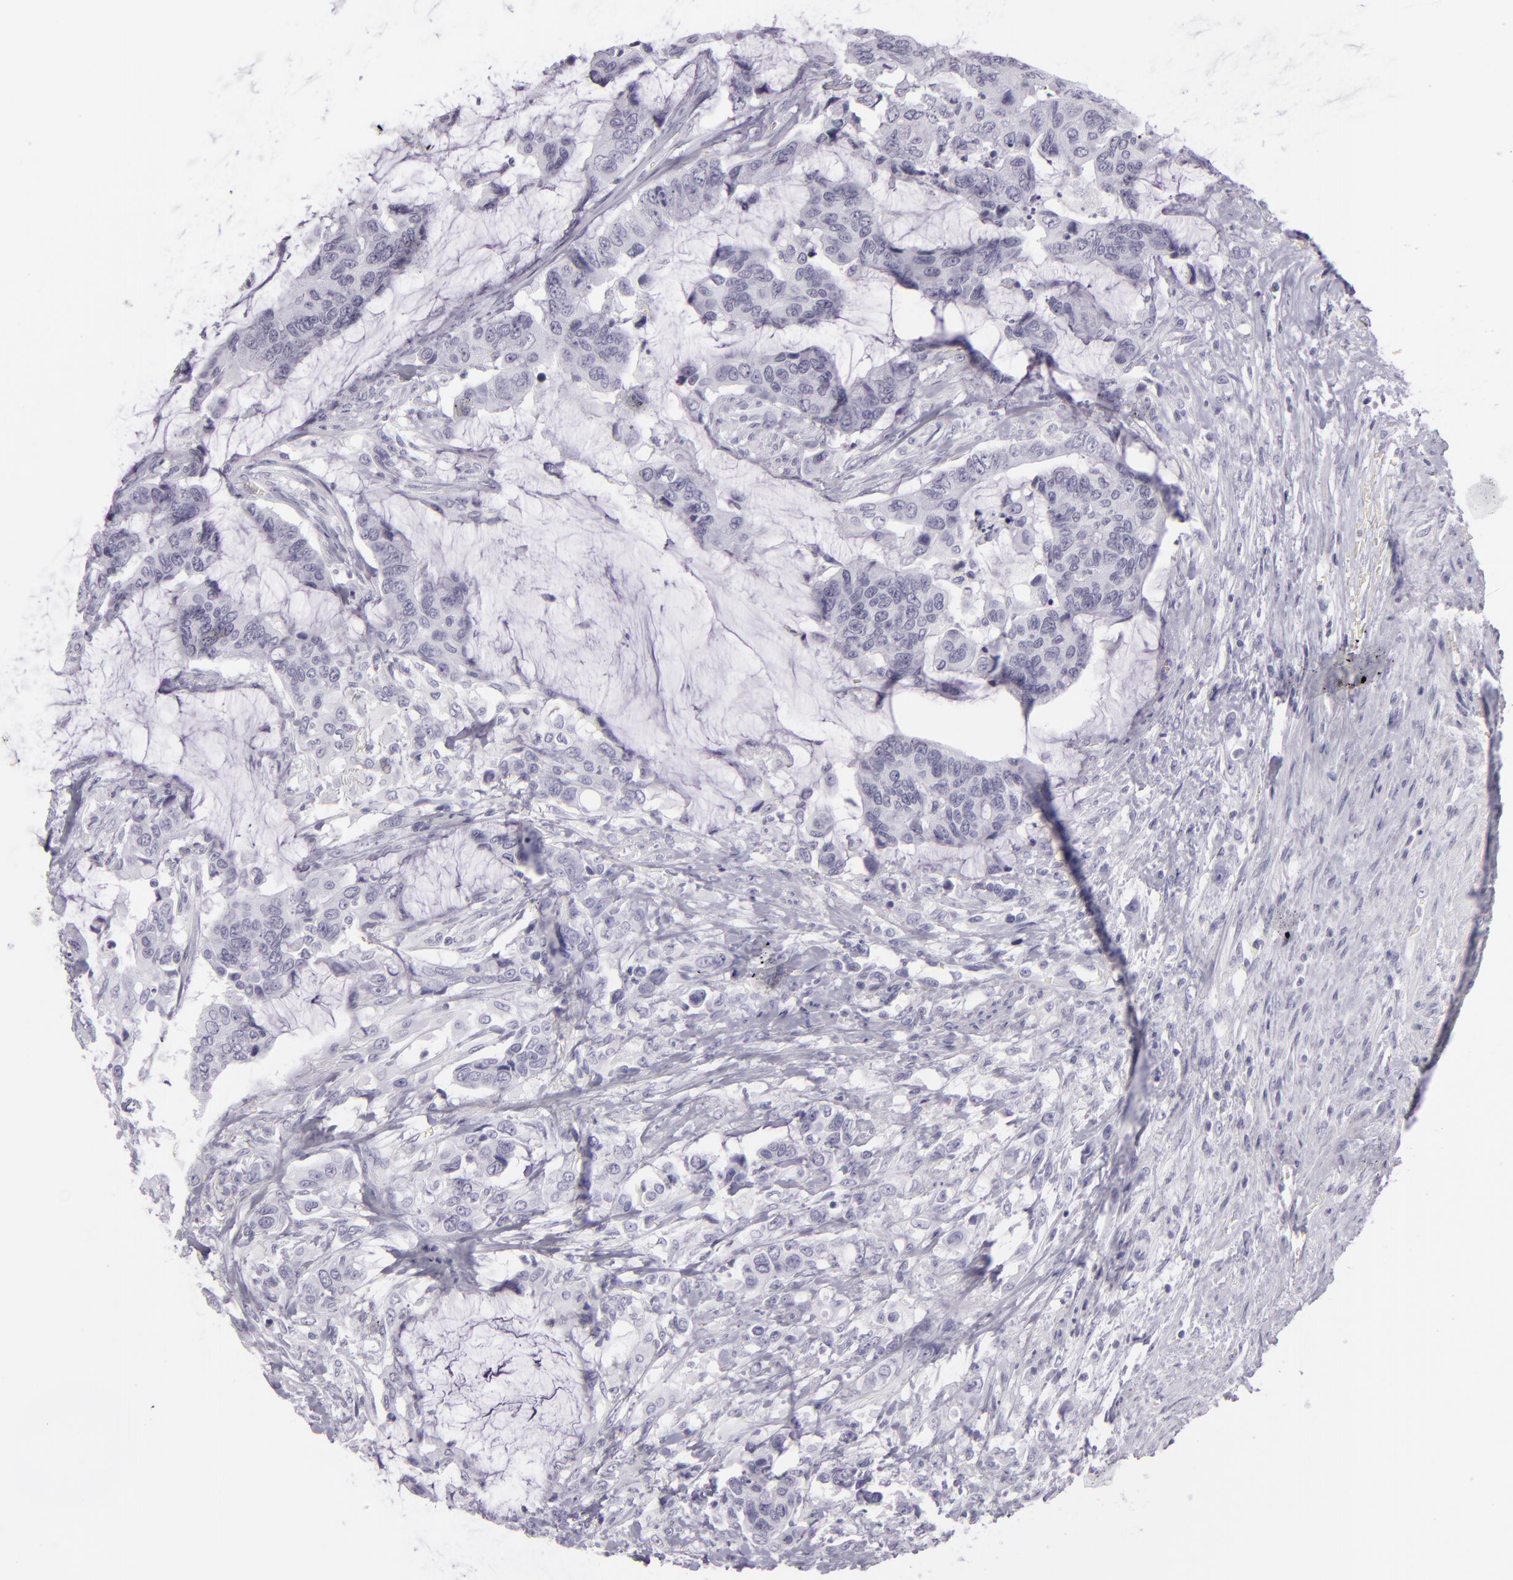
{"staining": {"intensity": "negative", "quantity": "none", "location": "none"}, "tissue": "colorectal cancer", "cell_type": "Tumor cells", "image_type": "cancer", "snomed": [{"axis": "morphology", "description": "Adenocarcinoma, NOS"}, {"axis": "topography", "description": "Rectum"}], "caption": "Adenocarcinoma (colorectal) was stained to show a protein in brown. There is no significant staining in tumor cells. Brightfield microscopy of IHC stained with DAB (brown) and hematoxylin (blue), captured at high magnification.", "gene": "MCM3", "patient": {"sex": "female", "age": 59}}